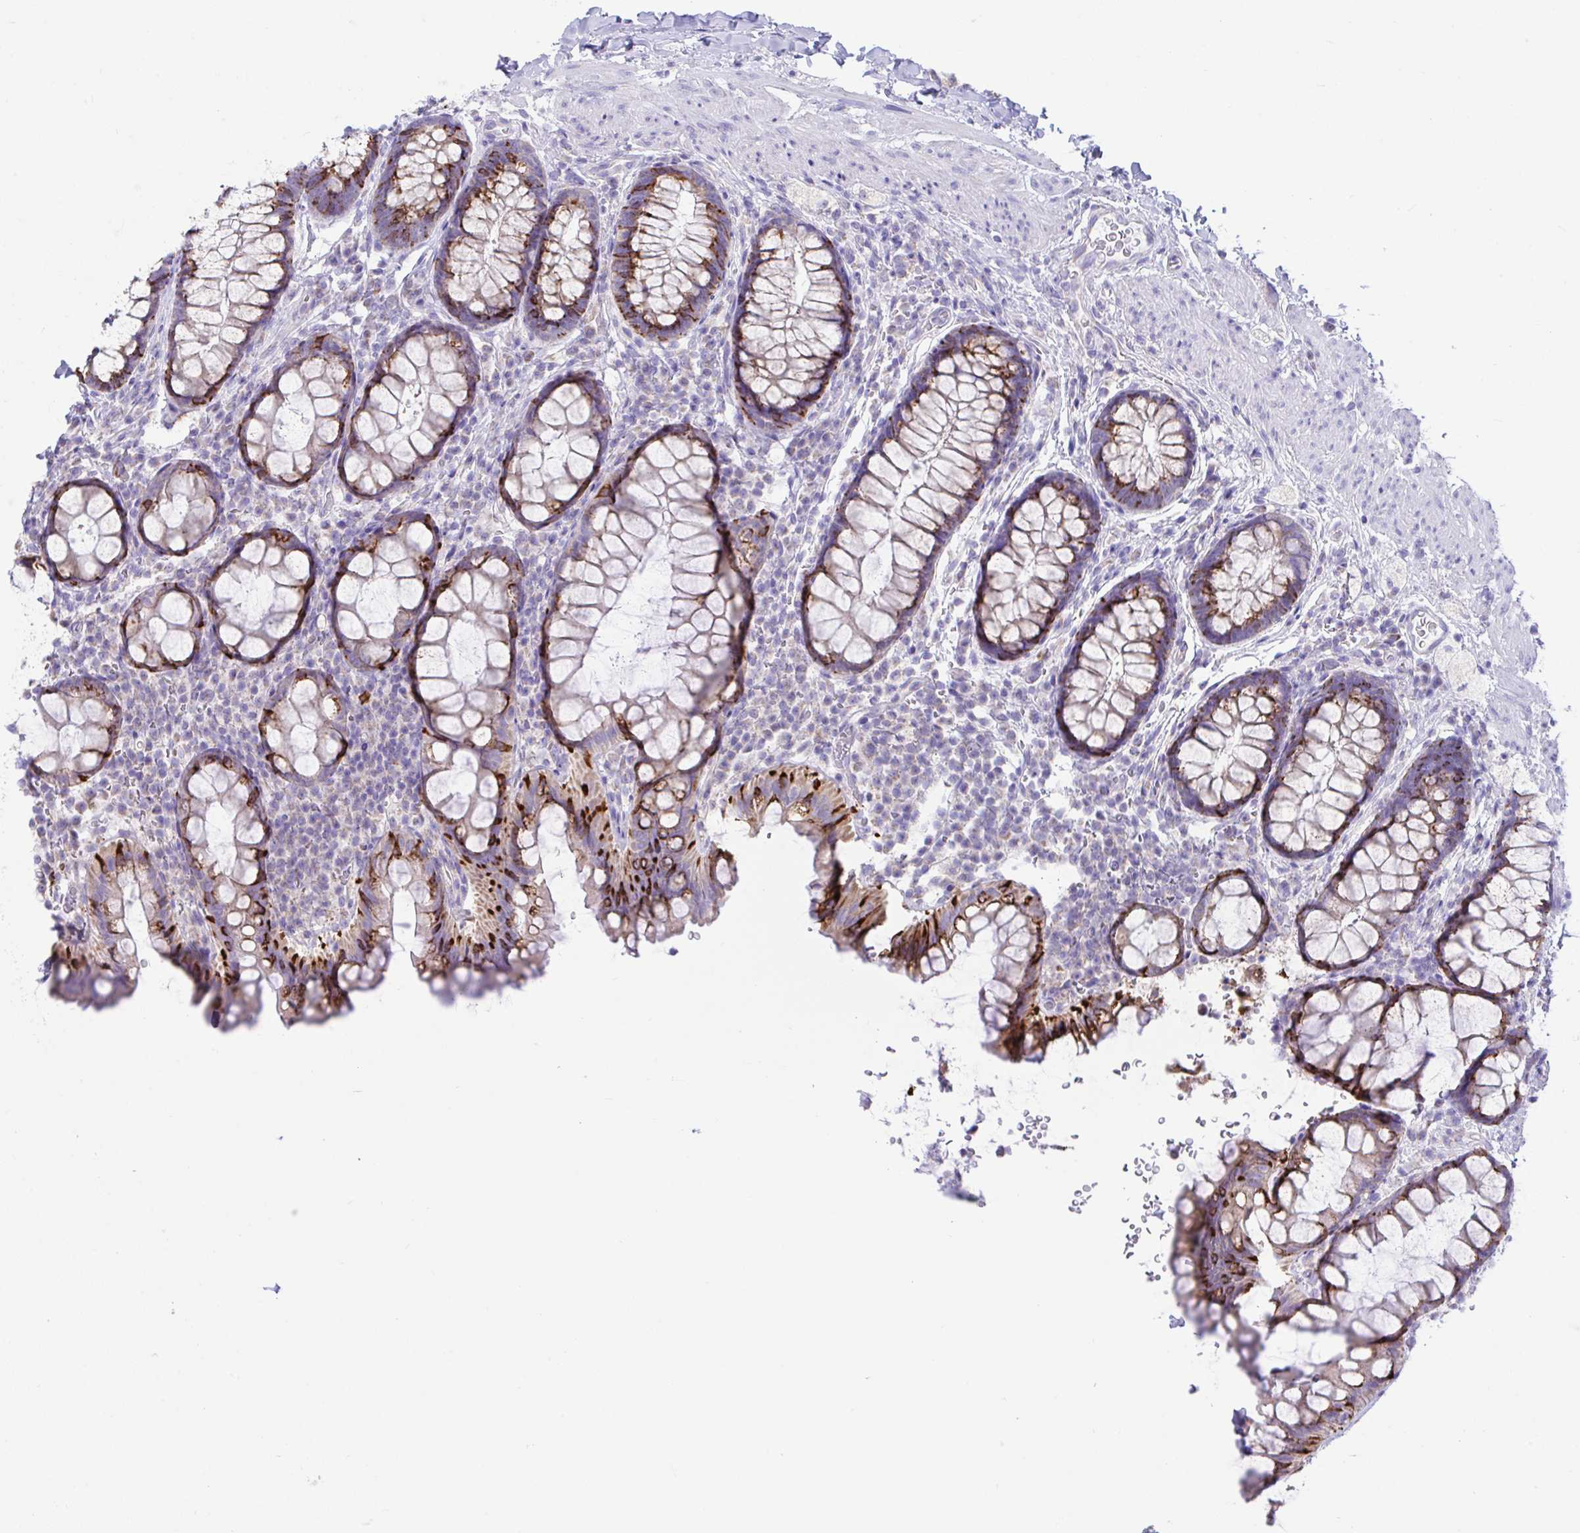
{"staining": {"intensity": "strong", "quantity": "25%-75%", "location": "cytoplasmic/membranous"}, "tissue": "rectum", "cell_type": "Glandular cells", "image_type": "normal", "snomed": [{"axis": "morphology", "description": "Normal tissue, NOS"}, {"axis": "topography", "description": "Rectum"}, {"axis": "topography", "description": "Peripheral nerve tissue"}], "caption": "Brown immunohistochemical staining in normal human rectum reveals strong cytoplasmic/membranous positivity in about 25%-75% of glandular cells. (IHC, brightfield microscopy, high magnification).", "gene": "NLRP8", "patient": {"sex": "female", "age": 69}}